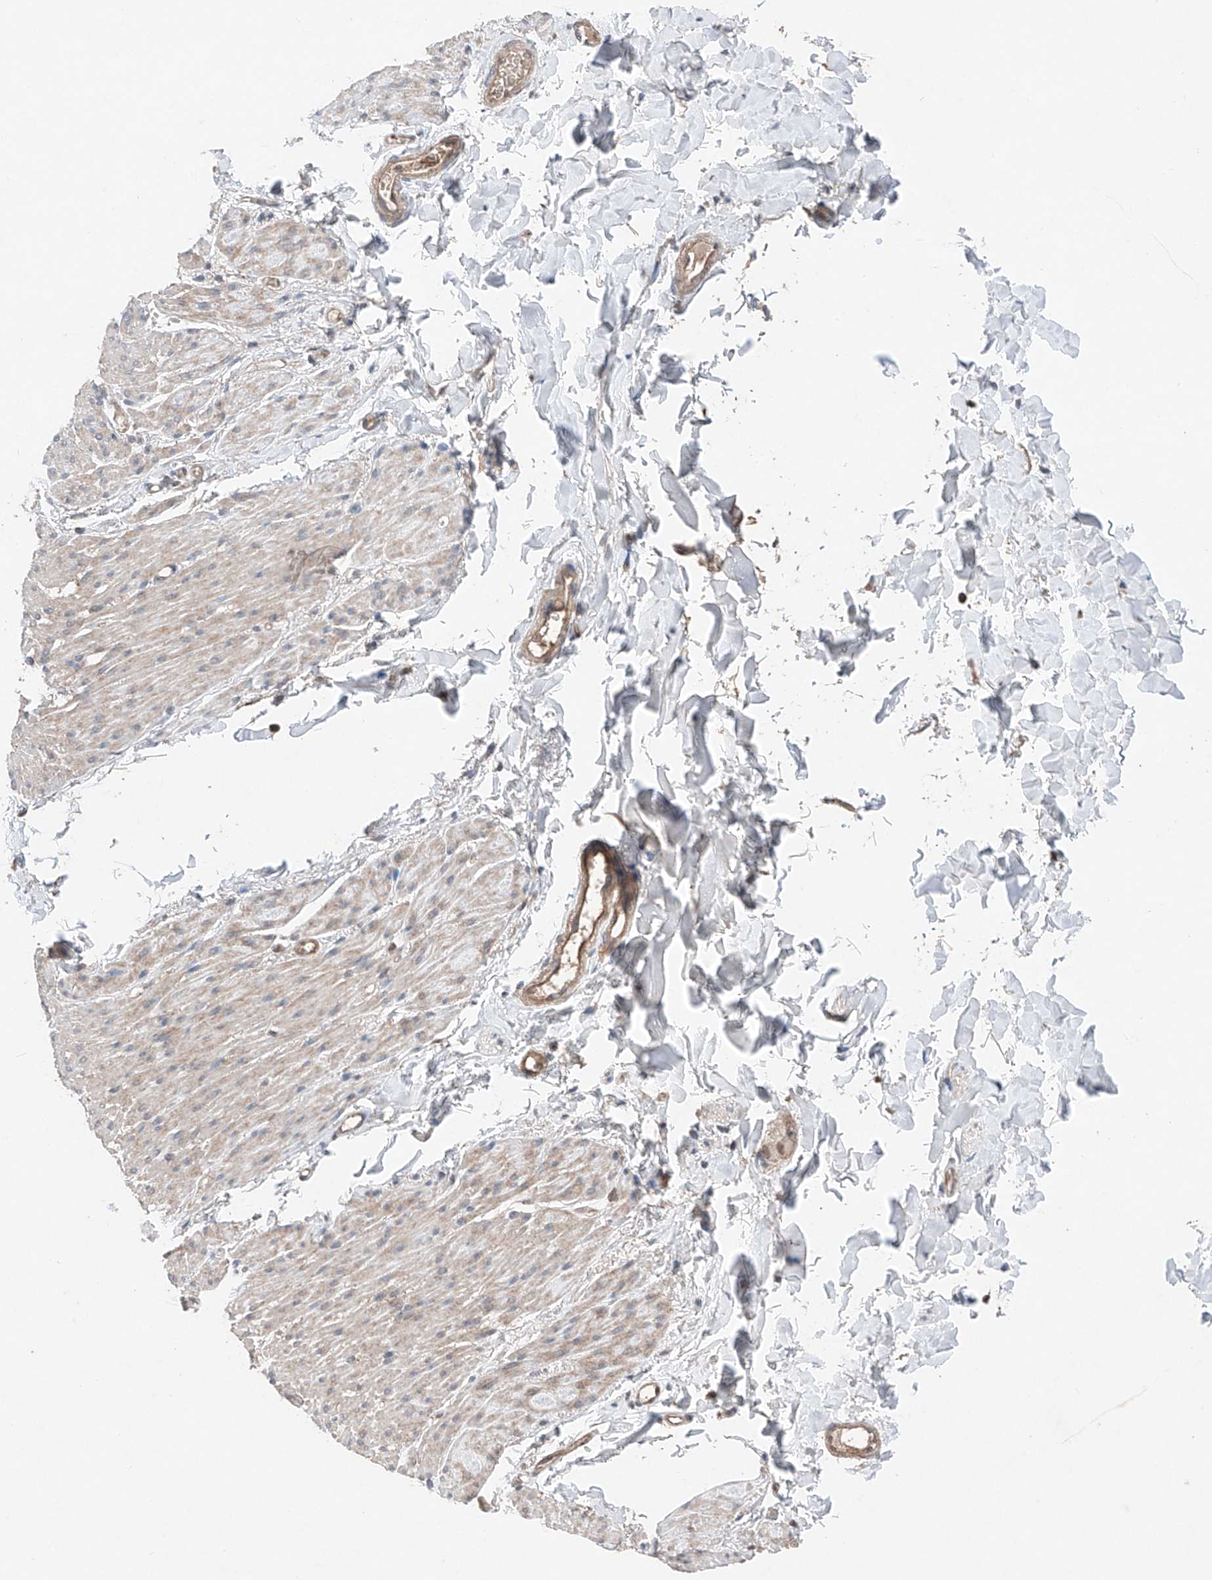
{"staining": {"intensity": "weak", "quantity": "<25%", "location": "cytoplasmic/membranous"}, "tissue": "smooth muscle", "cell_type": "Smooth muscle cells", "image_type": "normal", "snomed": [{"axis": "morphology", "description": "Normal tissue, NOS"}, {"axis": "topography", "description": "Colon"}, {"axis": "topography", "description": "Peripheral nerve tissue"}], "caption": "The photomicrograph demonstrates no significant staining in smooth muscle cells of smooth muscle. Nuclei are stained in blue.", "gene": "TBX4", "patient": {"sex": "female", "age": 61}}